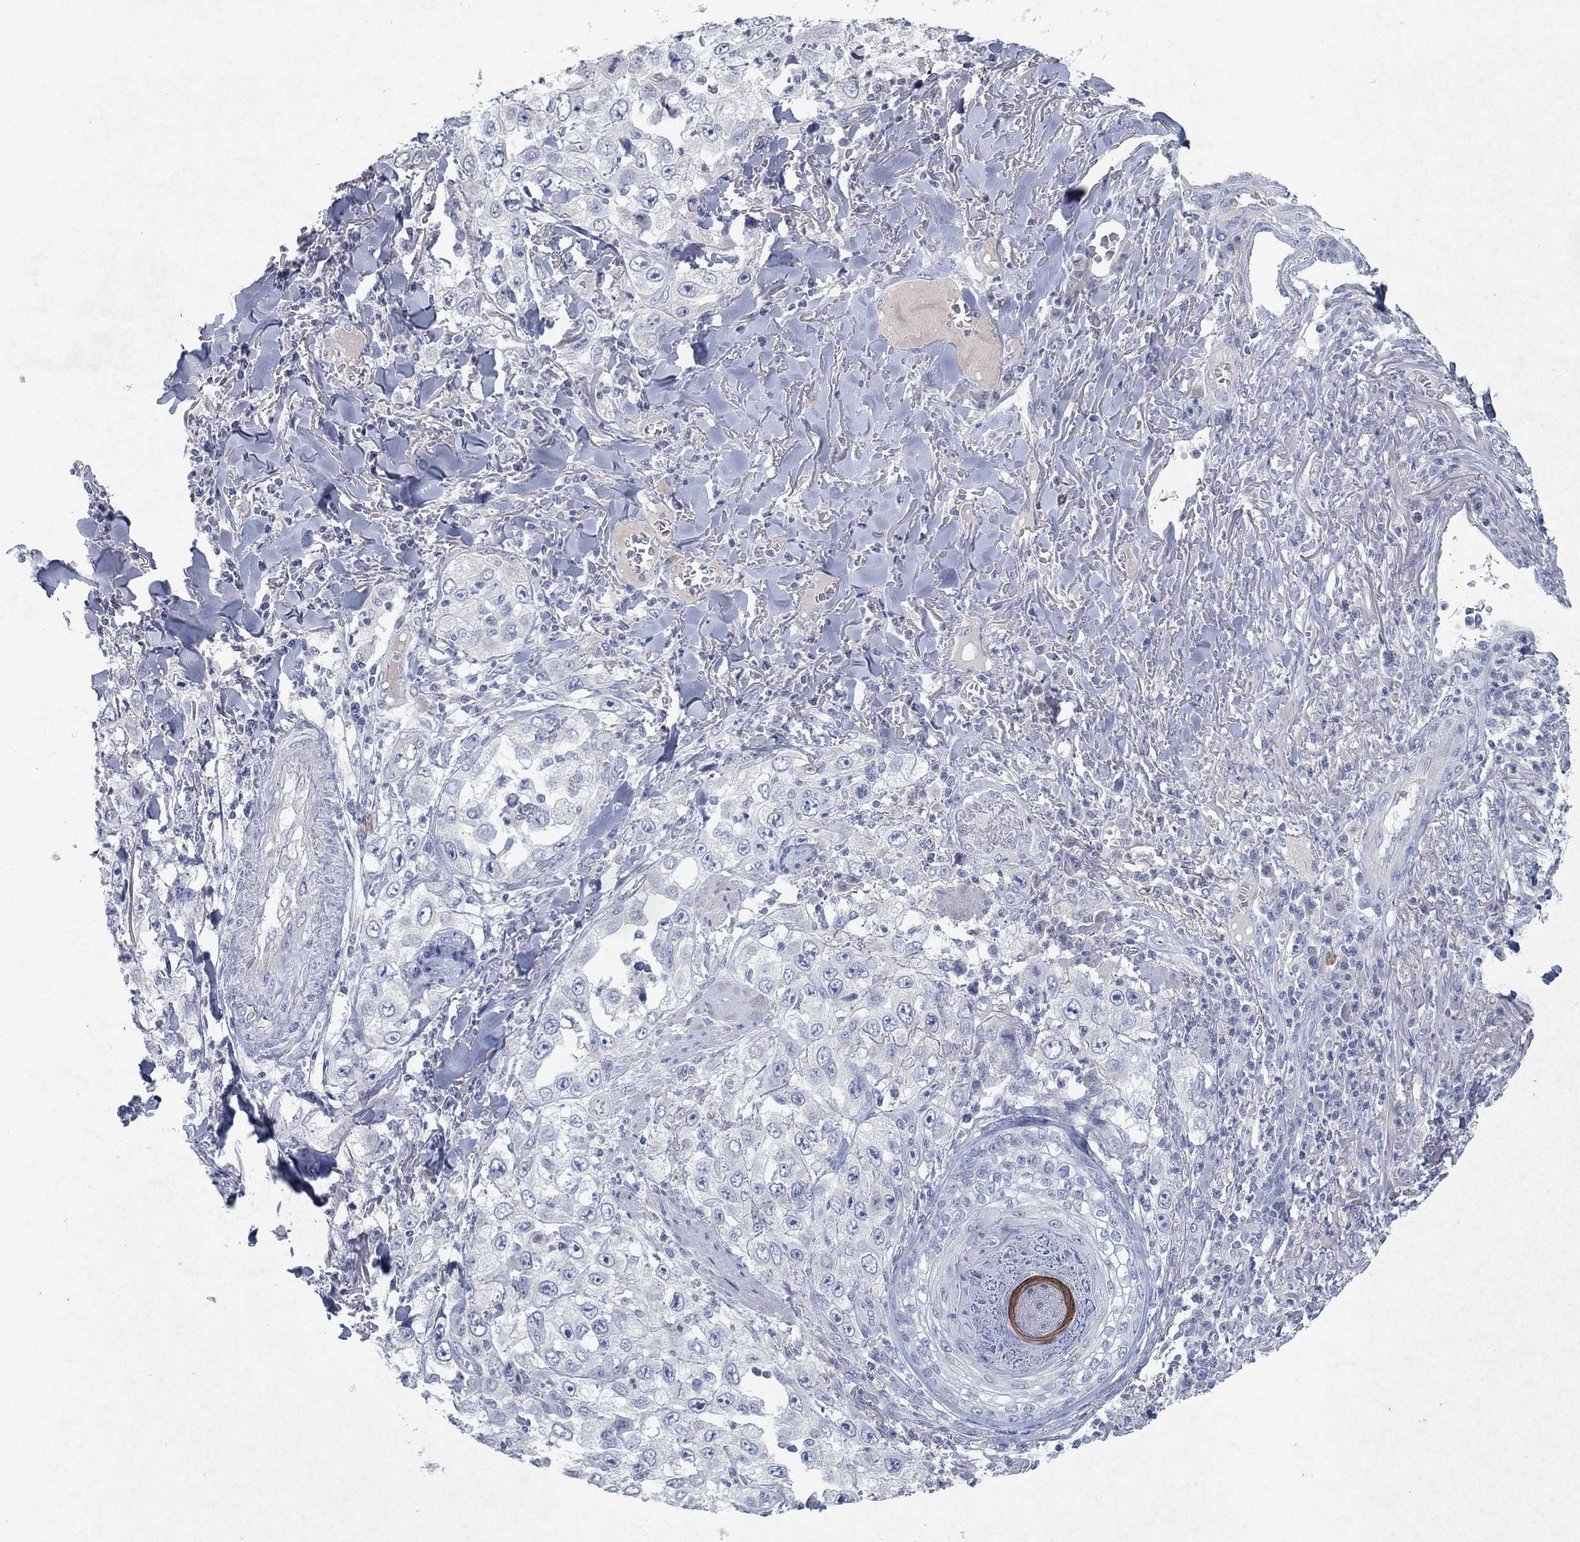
{"staining": {"intensity": "negative", "quantity": "none", "location": "none"}, "tissue": "skin cancer", "cell_type": "Tumor cells", "image_type": "cancer", "snomed": [{"axis": "morphology", "description": "Squamous cell carcinoma, NOS"}, {"axis": "topography", "description": "Skin"}], "caption": "An image of human skin cancer (squamous cell carcinoma) is negative for staining in tumor cells.", "gene": "KRT40", "patient": {"sex": "male", "age": 82}}